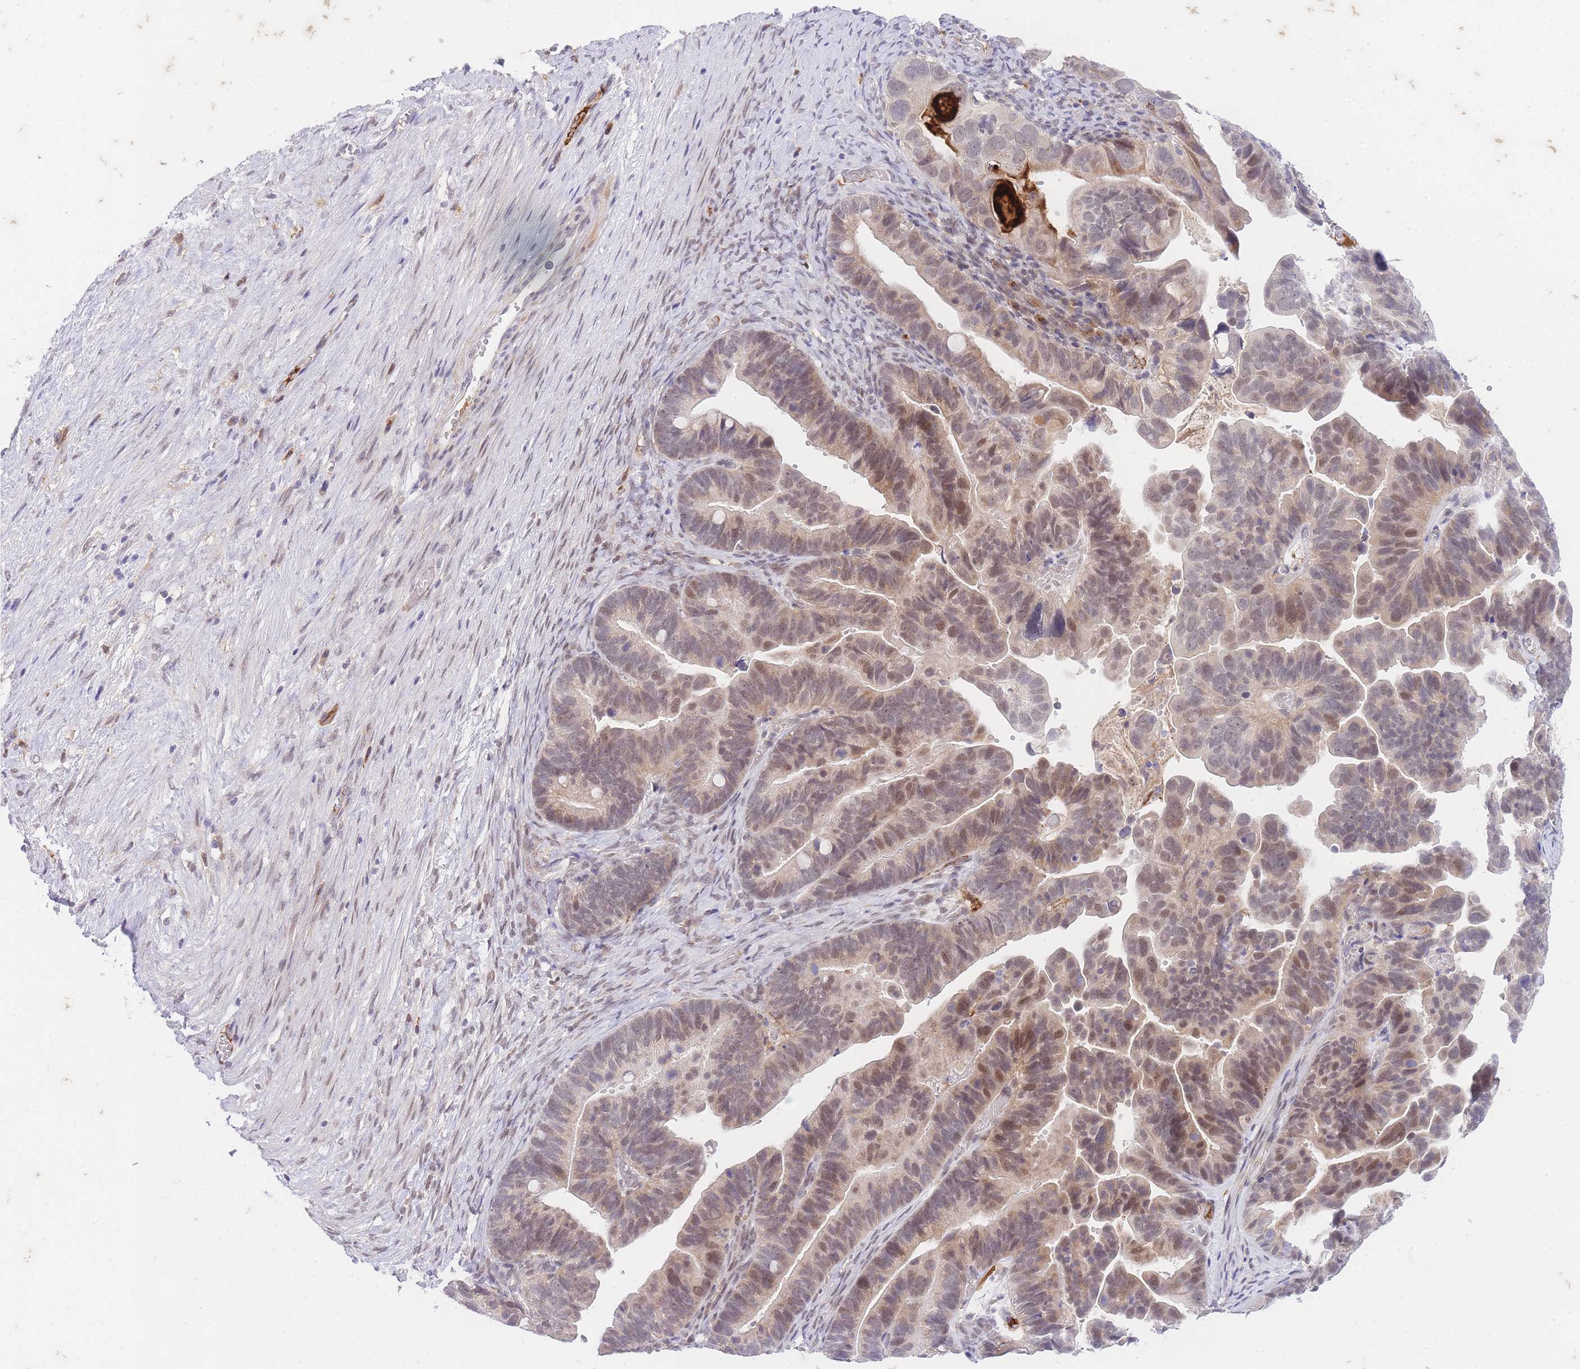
{"staining": {"intensity": "moderate", "quantity": "25%-75%", "location": "nuclear"}, "tissue": "ovarian cancer", "cell_type": "Tumor cells", "image_type": "cancer", "snomed": [{"axis": "morphology", "description": "Cystadenocarcinoma, serous, NOS"}, {"axis": "topography", "description": "Ovary"}], "caption": "Moderate nuclear protein positivity is seen in about 25%-75% of tumor cells in ovarian cancer (serous cystadenocarcinoma).", "gene": "SLC25A33", "patient": {"sex": "female", "age": 56}}